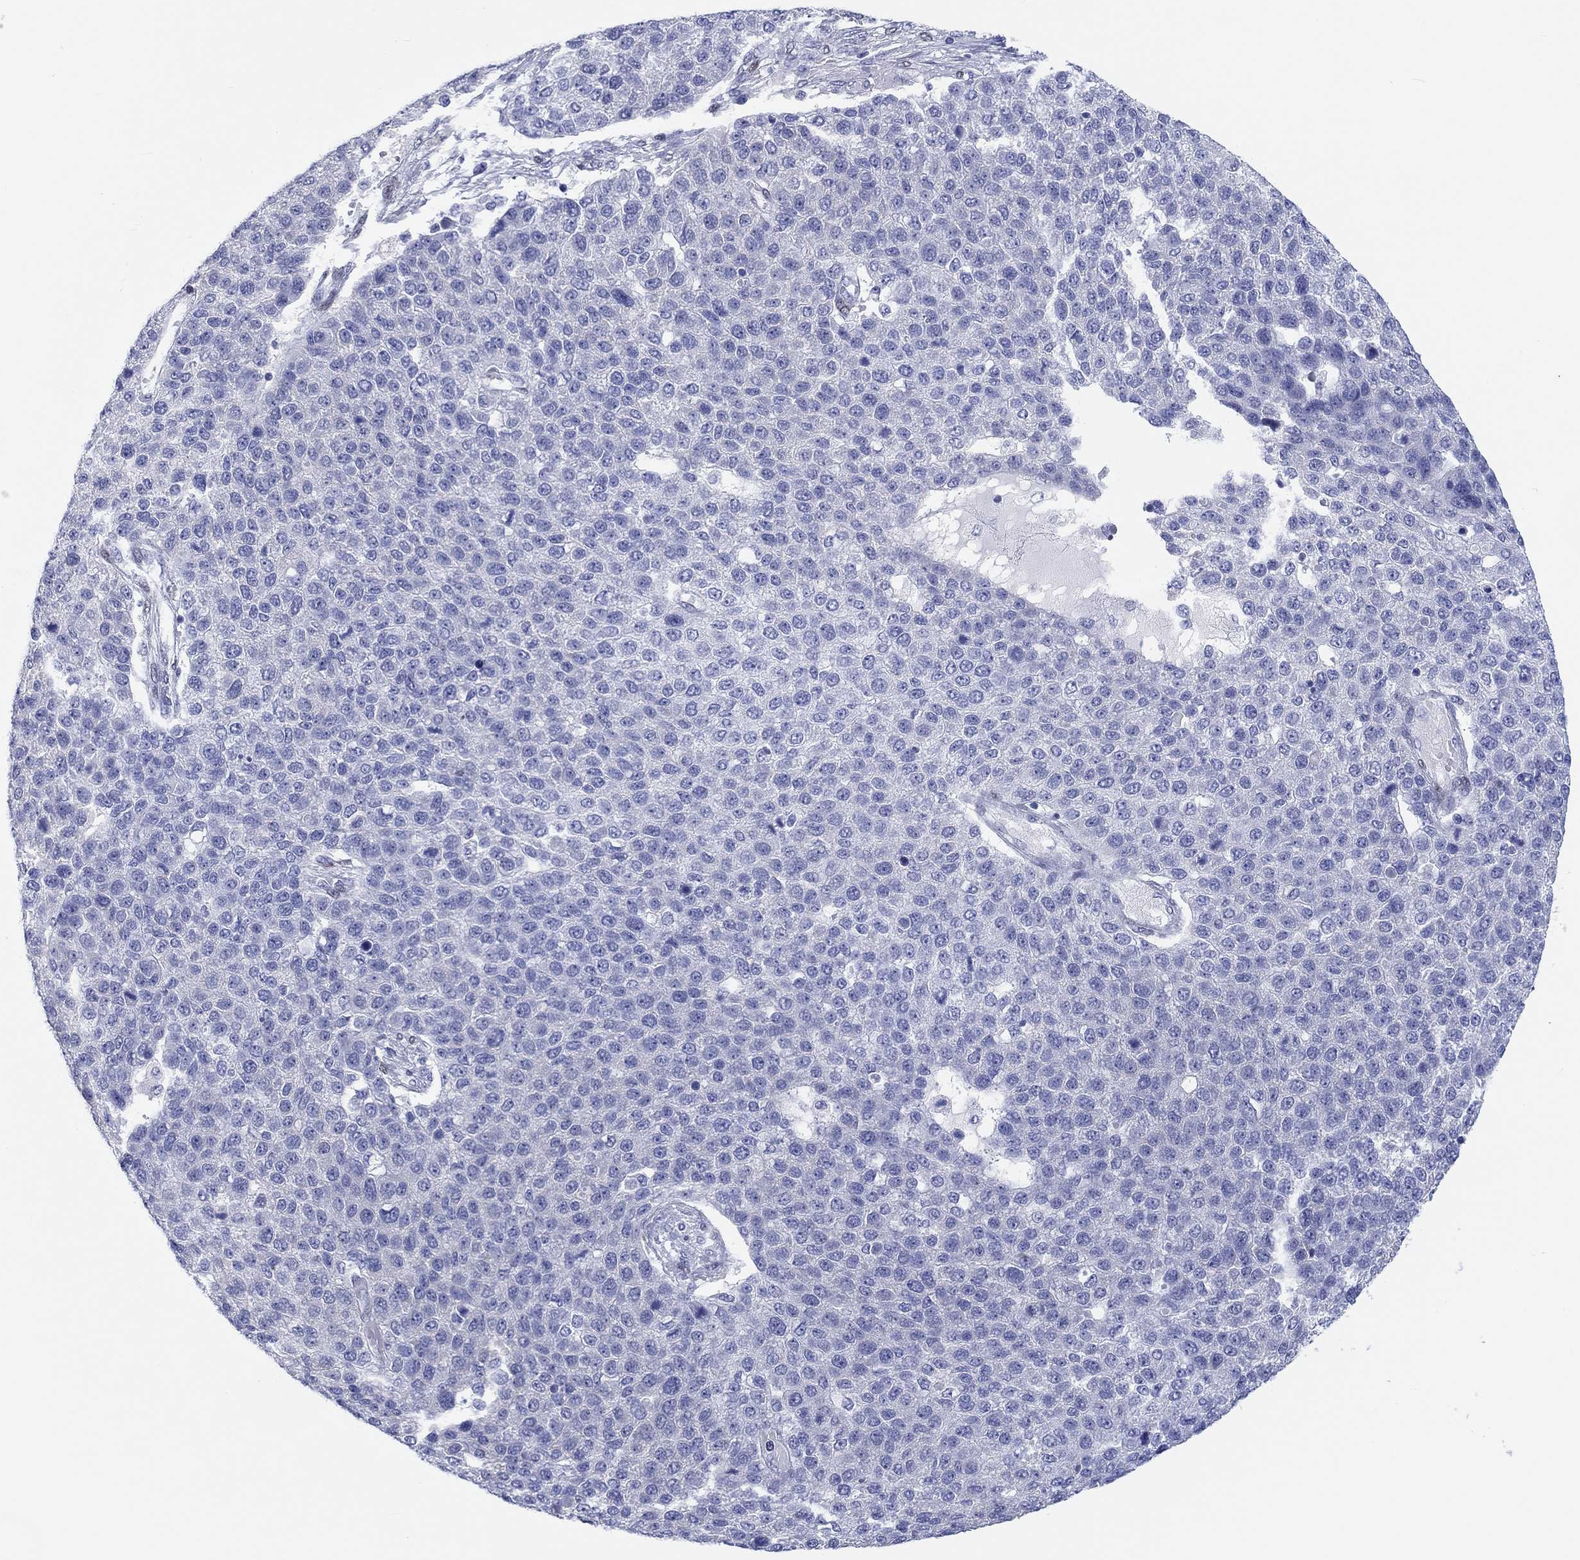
{"staining": {"intensity": "negative", "quantity": "none", "location": "none"}, "tissue": "pancreatic cancer", "cell_type": "Tumor cells", "image_type": "cancer", "snomed": [{"axis": "morphology", "description": "Adenocarcinoma, NOS"}, {"axis": "topography", "description": "Pancreas"}], "caption": "Tumor cells are negative for brown protein staining in pancreatic cancer.", "gene": "H1-1", "patient": {"sex": "female", "age": 61}}